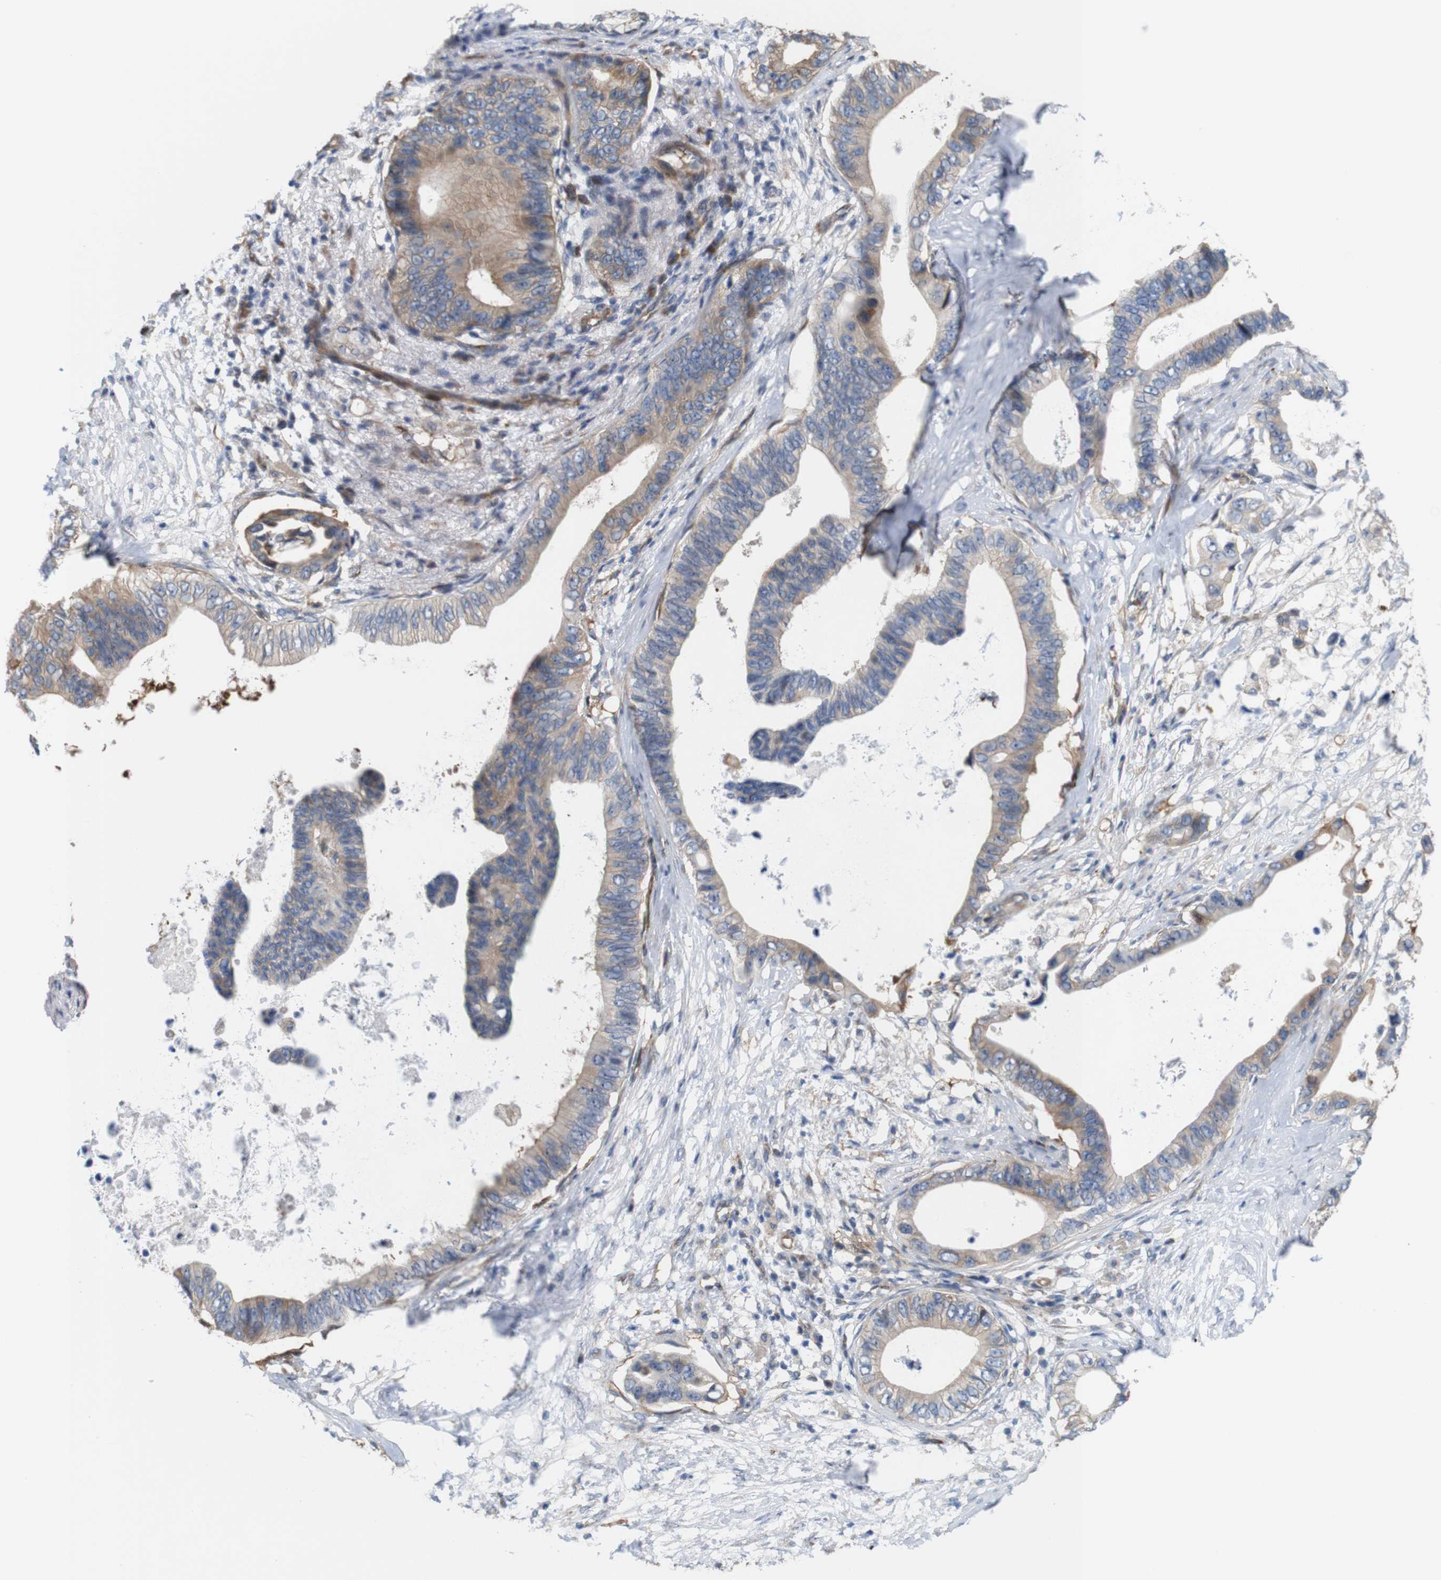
{"staining": {"intensity": "weak", "quantity": "25%-75%", "location": "cytoplasmic/membranous"}, "tissue": "pancreatic cancer", "cell_type": "Tumor cells", "image_type": "cancer", "snomed": [{"axis": "morphology", "description": "Adenocarcinoma, NOS"}, {"axis": "topography", "description": "Pancreas"}], "caption": "Tumor cells reveal low levels of weak cytoplasmic/membranous positivity in about 25%-75% of cells in human pancreatic cancer.", "gene": "JPH1", "patient": {"sex": "male", "age": 77}}